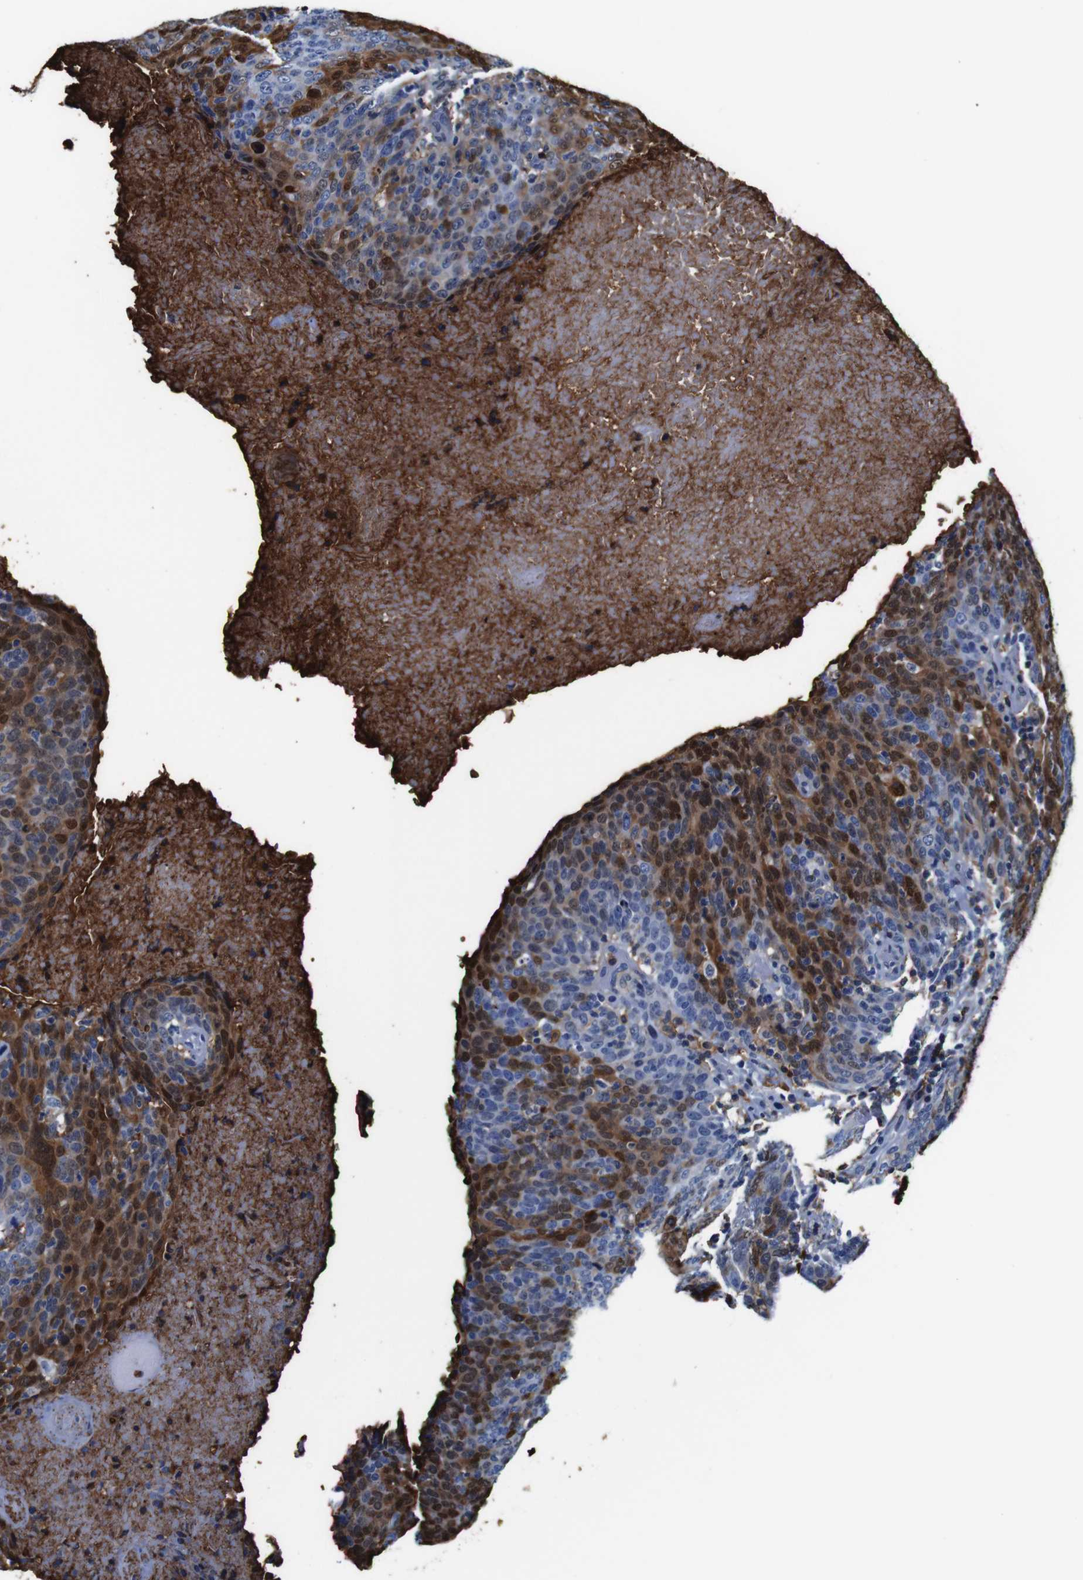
{"staining": {"intensity": "strong", "quantity": "25%-75%", "location": "cytoplasmic/membranous,nuclear"}, "tissue": "head and neck cancer", "cell_type": "Tumor cells", "image_type": "cancer", "snomed": [{"axis": "morphology", "description": "Squamous cell carcinoma, NOS"}, {"axis": "morphology", "description": "Squamous cell carcinoma, metastatic, NOS"}, {"axis": "topography", "description": "Lymph node"}, {"axis": "topography", "description": "Head-Neck"}], "caption": "Squamous cell carcinoma (head and neck) stained with a protein marker reveals strong staining in tumor cells.", "gene": "ANXA1", "patient": {"sex": "male", "age": 62}}